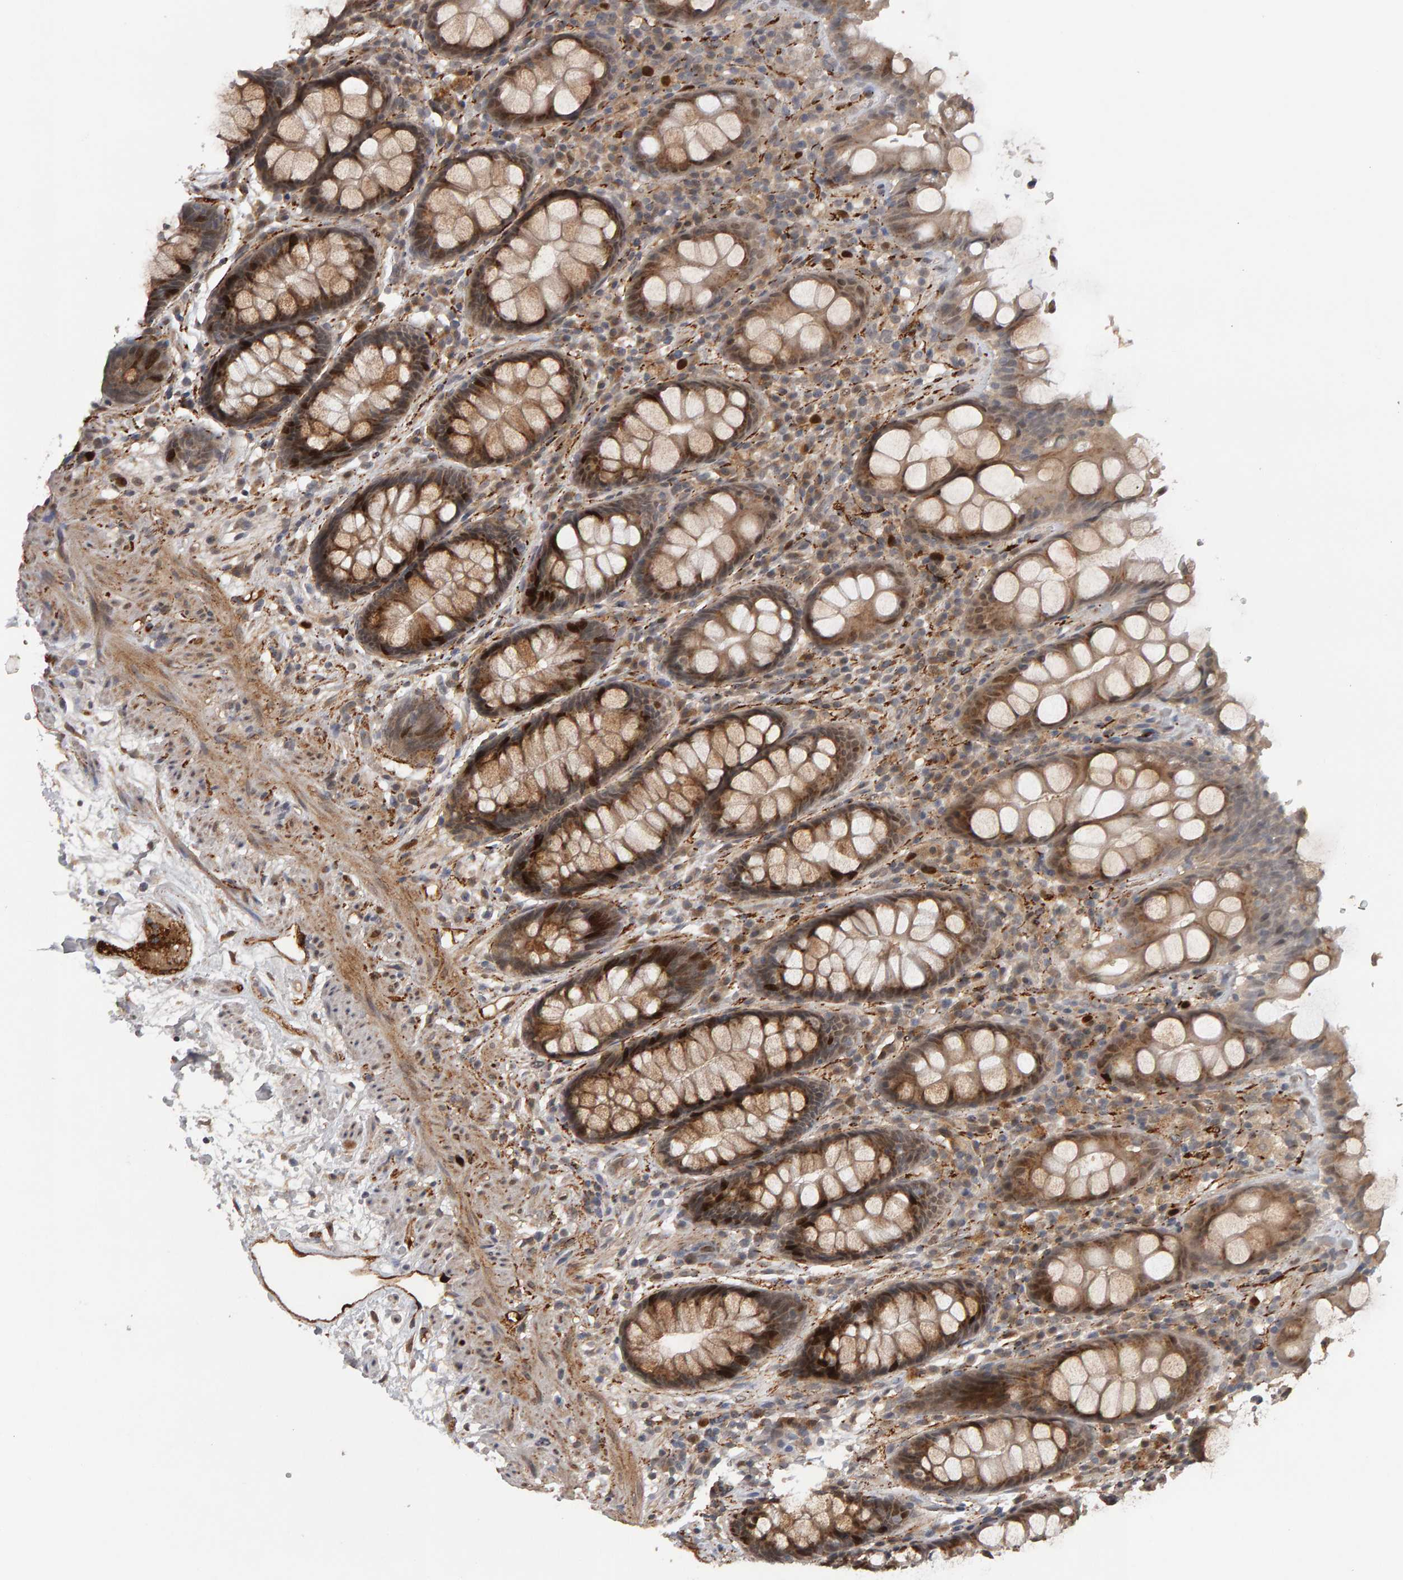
{"staining": {"intensity": "strong", "quantity": "25%-75%", "location": "cytoplasmic/membranous,nuclear"}, "tissue": "rectum", "cell_type": "Glandular cells", "image_type": "normal", "snomed": [{"axis": "morphology", "description": "Normal tissue, NOS"}, {"axis": "topography", "description": "Rectum"}], "caption": "Immunohistochemistry (IHC) staining of unremarkable rectum, which exhibits high levels of strong cytoplasmic/membranous,nuclear positivity in approximately 25%-75% of glandular cells indicating strong cytoplasmic/membranous,nuclear protein staining. The staining was performed using DAB (3,3'-diaminobenzidine) (brown) for protein detection and nuclei were counterstained in hematoxylin (blue).", "gene": "CDCA5", "patient": {"sex": "male", "age": 64}}